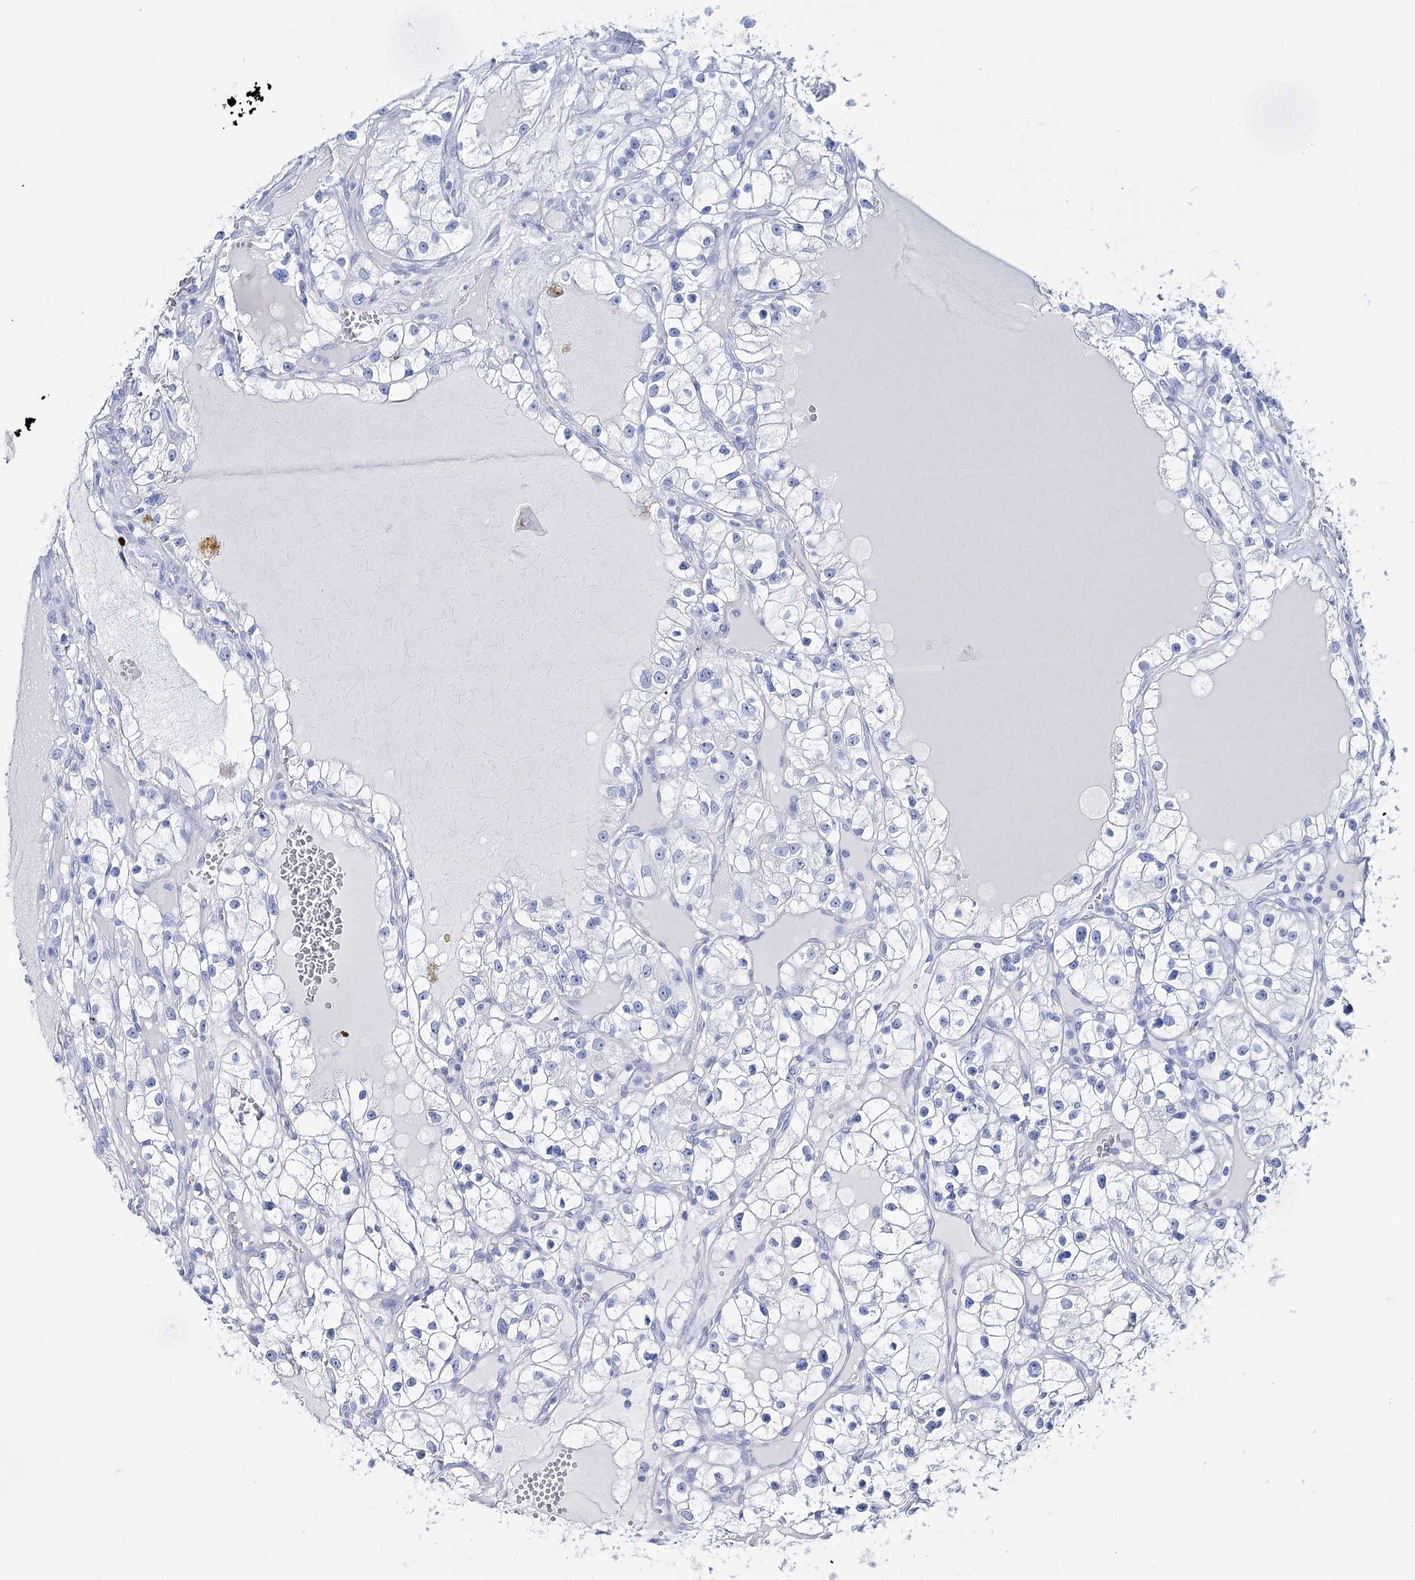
{"staining": {"intensity": "negative", "quantity": "none", "location": "none"}, "tissue": "renal cancer", "cell_type": "Tumor cells", "image_type": "cancer", "snomed": [{"axis": "morphology", "description": "Adenocarcinoma, NOS"}, {"axis": "topography", "description": "Kidney"}], "caption": "Renal adenocarcinoma was stained to show a protein in brown. There is no significant staining in tumor cells.", "gene": "CSN3", "patient": {"sex": "female", "age": 57}}